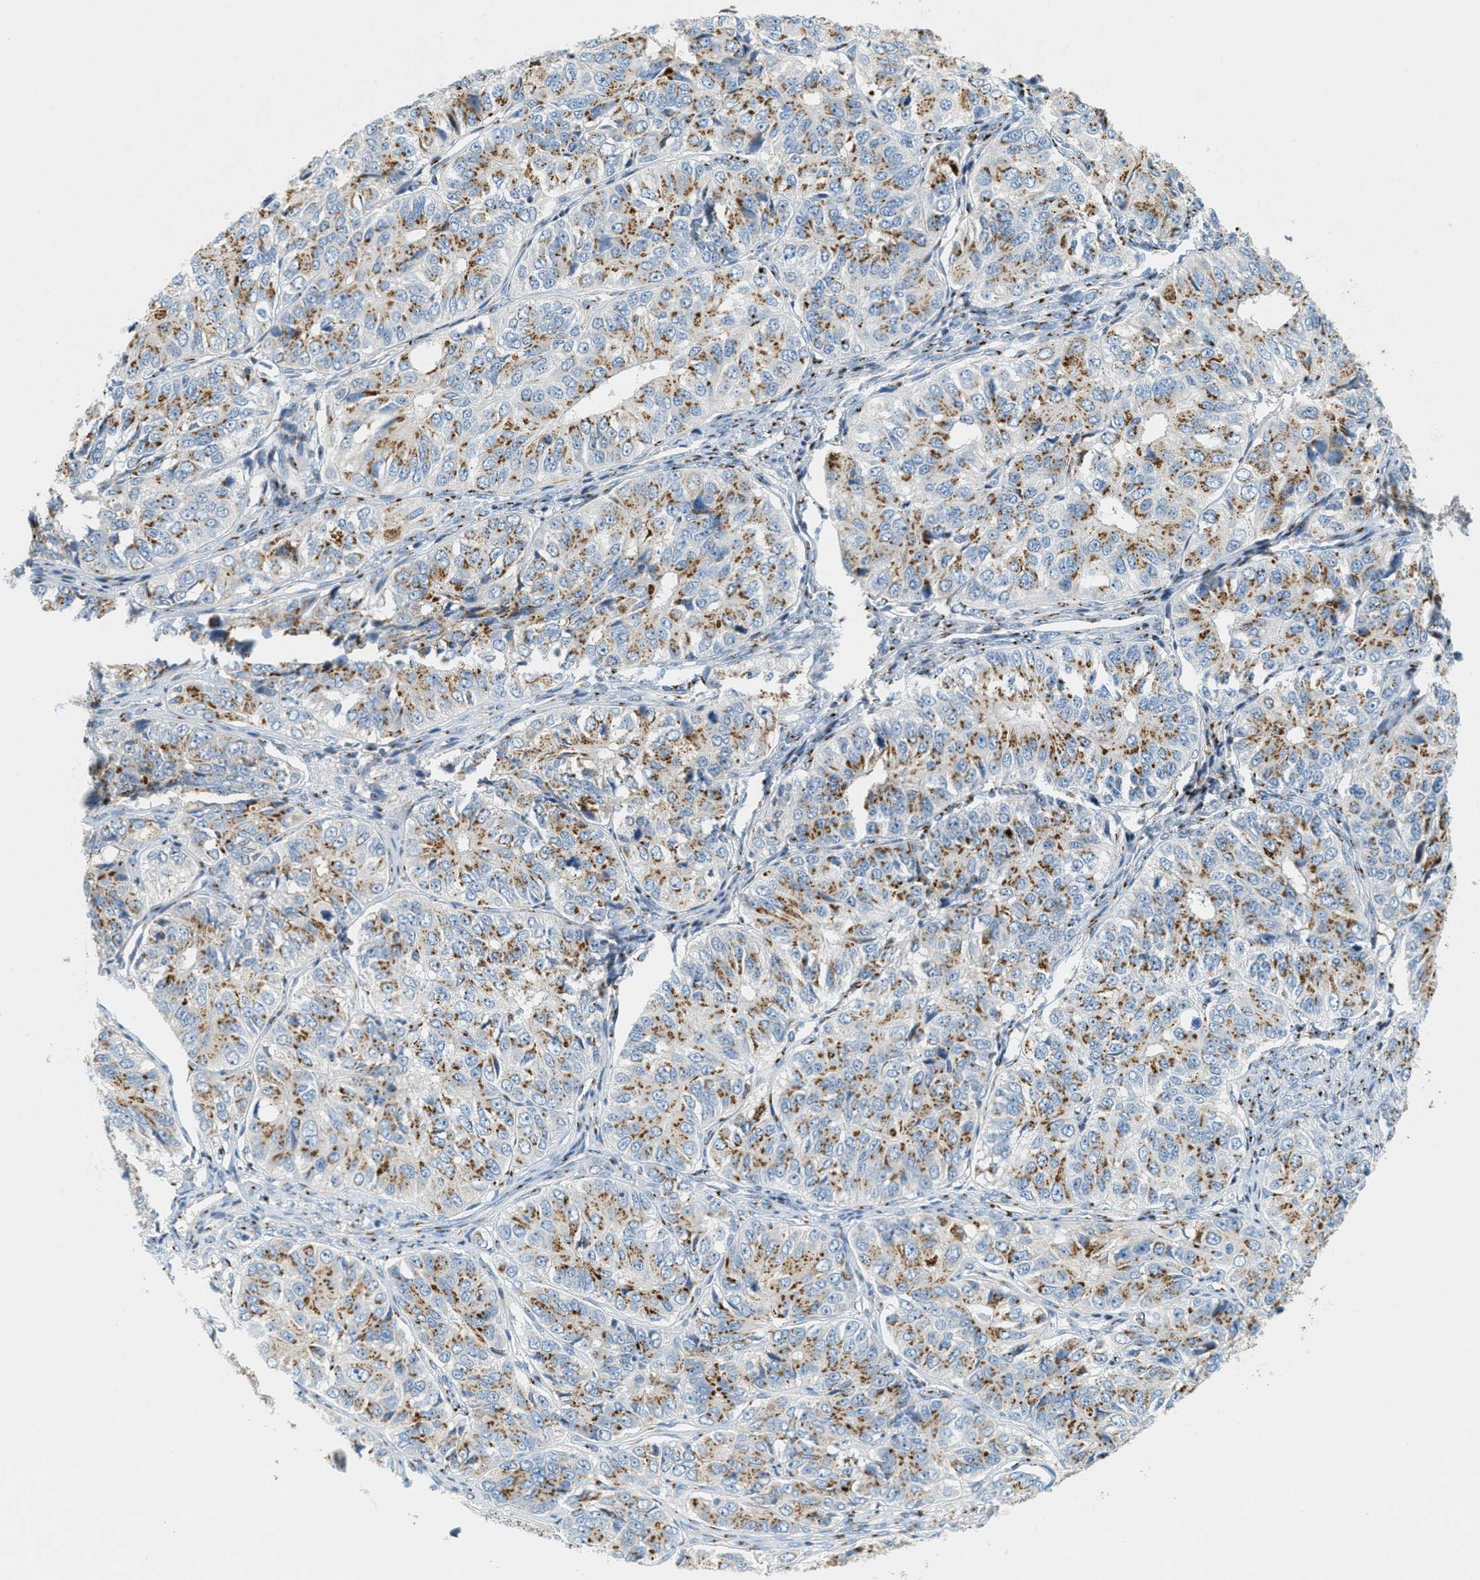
{"staining": {"intensity": "strong", "quantity": "25%-75%", "location": "cytoplasmic/membranous"}, "tissue": "ovarian cancer", "cell_type": "Tumor cells", "image_type": "cancer", "snomed": [{"axis": "morphology", "description": "Carcinoma, endometroid"}, {"axis": "topography", "description": "Ovary"}], "caption": "Ovarian cancer was stained to show a protein in brown. There is high levels of strong cytoplasmic/membranous positivity in about 25%-75% of tumor cells.", "gene": "ENTPD4", "patient": {"sex": "female", "age": 51}}